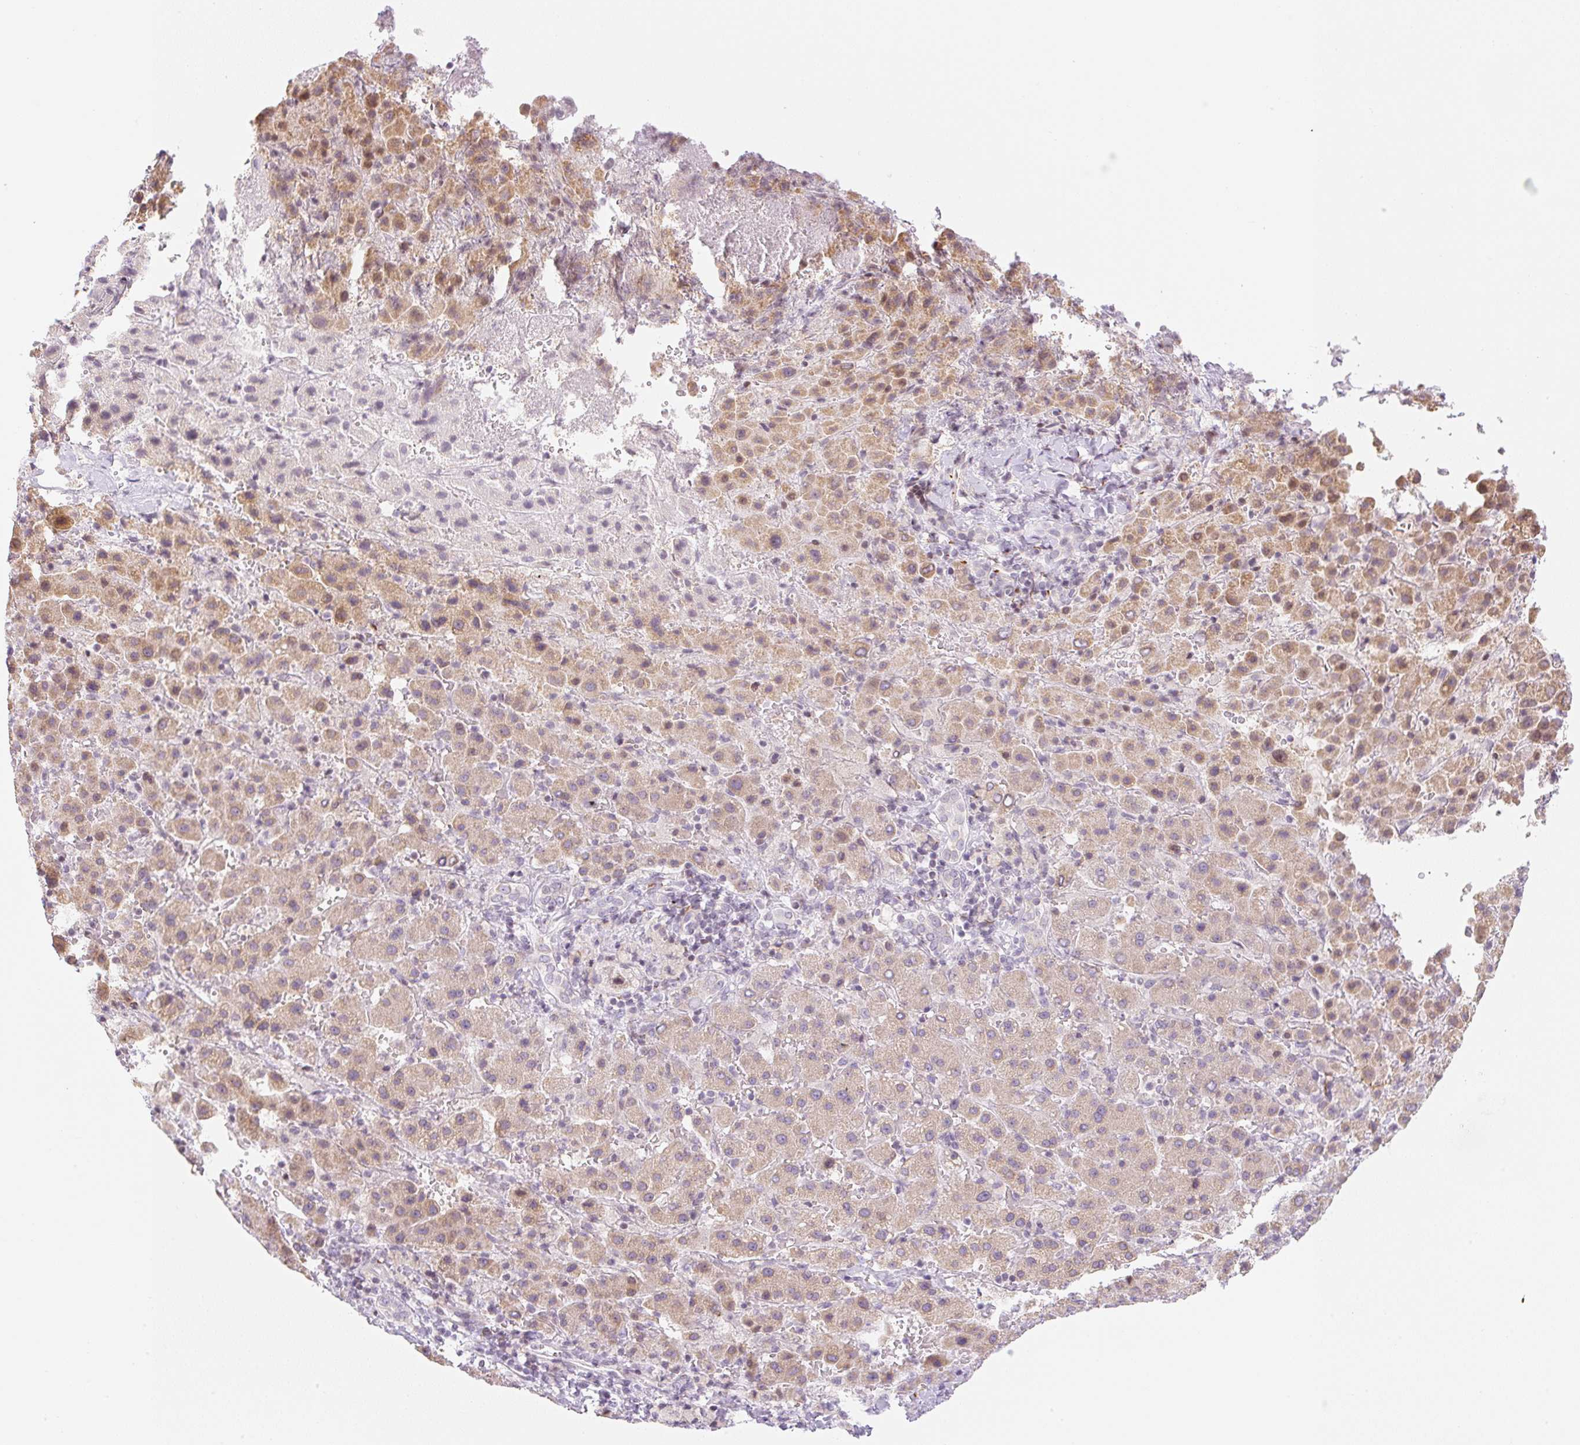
{"staining": {"intensity": "moderate", "quantity": ">75%", "location": "cytoplasmic/membranous"}, "tissue": "liver cancer", "cell_type": "Tumor cells", "image_type": "cancer", "snomed": [{"axis": "morphology", "description": "Carcinoma, Hepatocellular, NOS"}, {"axis": "topography", "description": "Liver"}], "caption": "A brown stain labels moderate cytoplasmic/membranous expression of a protein in human hepatocellular carcinoma (liver) tumor cells.", "gene": "CASKIN1", "patient": {"sex": "female", "age": 58}}